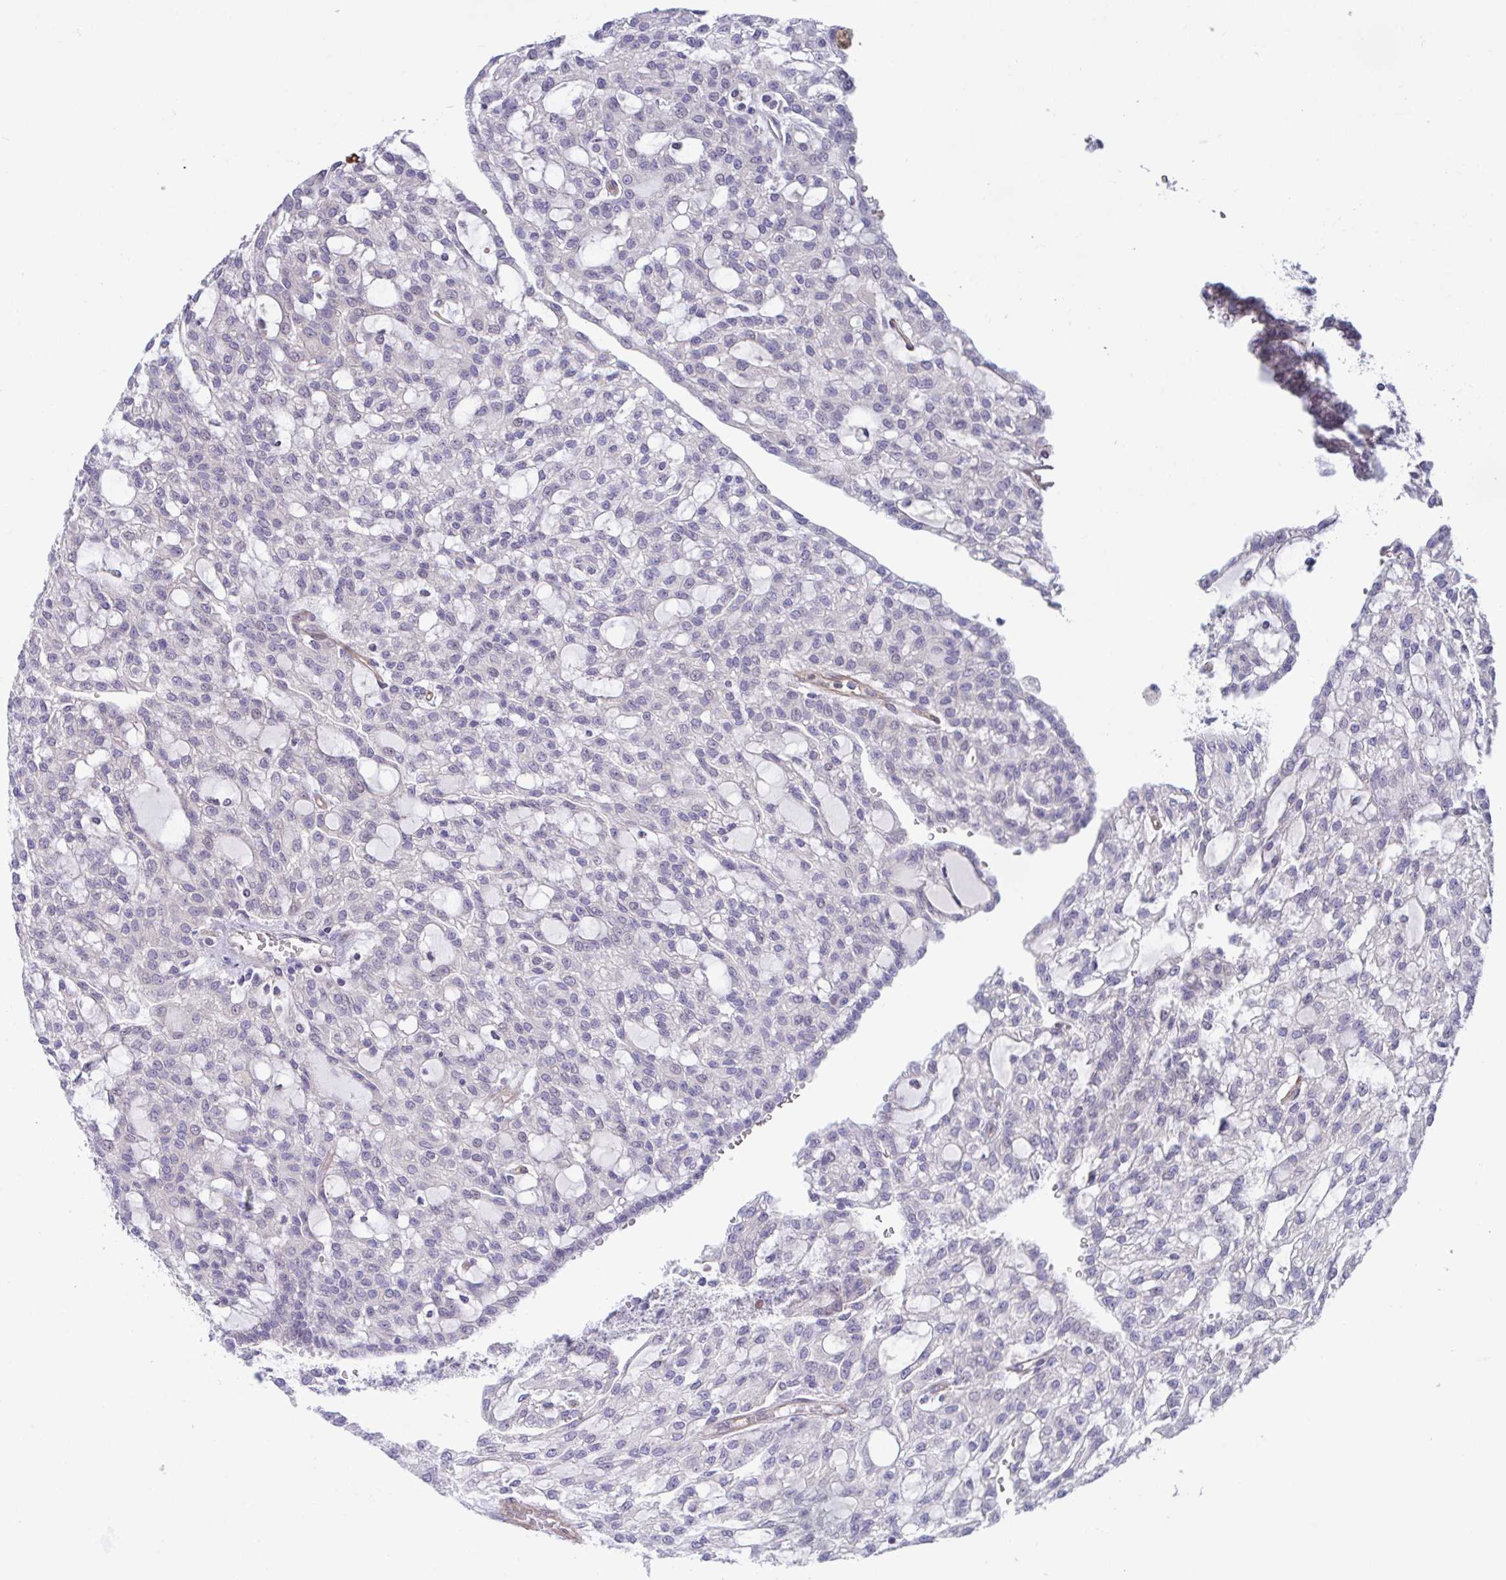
{"staining": {"intensity": "weak", "quantity": "<25%", "location": "nuclear"}, "tissue": "renal cancer", "cell_type": "Tumor cells", "image_type": "cancer", "snomed": [{"axis": "morphology", "description": "Adenocarcinoma, NOS"}, {"axis": "topography", "description": "Kidney"}], "caption": "Immunohistochemical staining of renal cancer (adenocarcinoma) shows no significant staining in tumor cells.", "gene": "RHOXF1", "patient": {"sex": "male", "age": 63}}